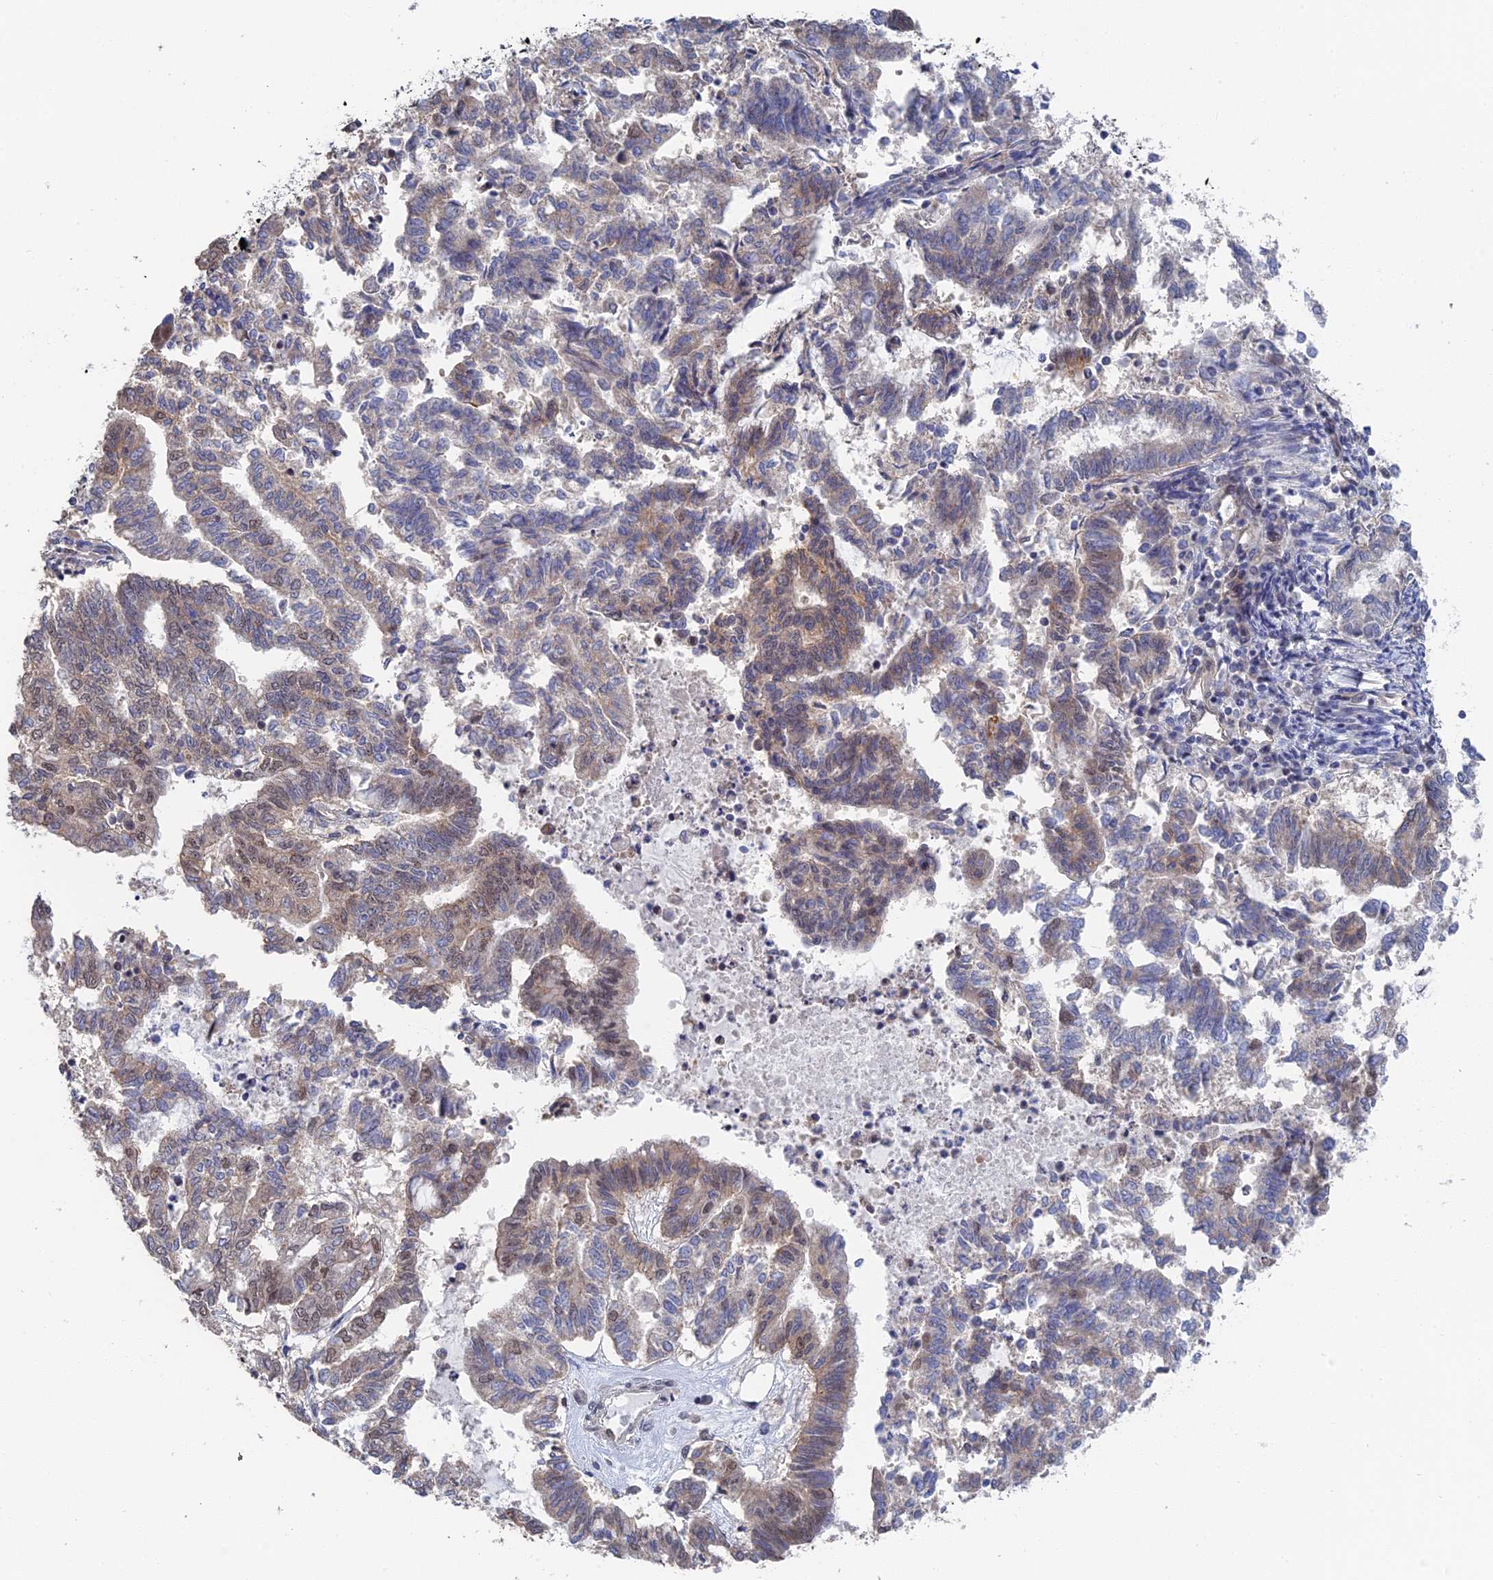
{"staining": {"intensity": "weak", "quantity": "<25%", "location": "cytoplasmic/membranous,nuclear"}, "tissue": "endometrial cancer", "cell_type": "Tumor cells", "image_type": "cancer", "snomed": [{"axis": "morphology", "description": "Adenocarcinoma, NOS"}, {"axis": "topography", "description": "Endometrium"}], "caption": "Endometrial cancer (adenocarcinoma) stained for a protein using immunohistochemistry reveals no expression tumor cells.", "gene": "TSSC4", "patient": {"sex": "female", "age": 79}}